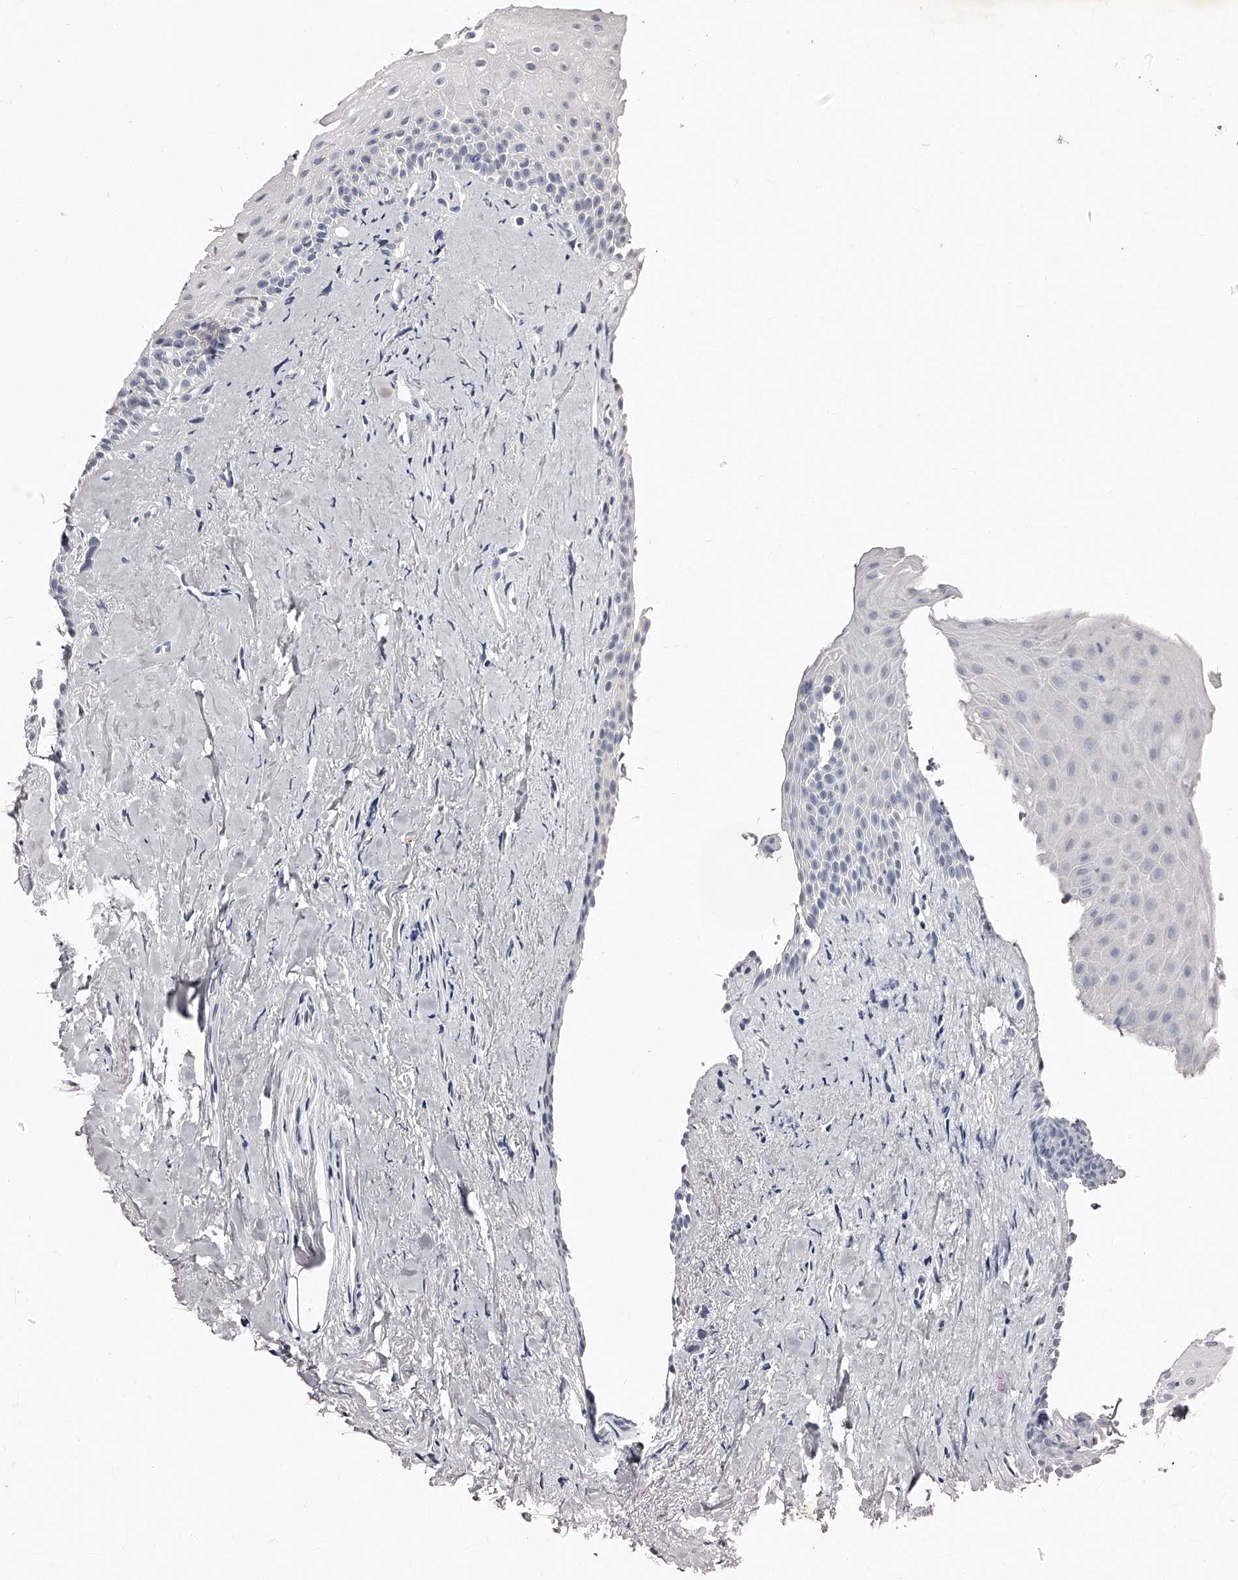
{"staining": {"intensity": "negative", "quantity": "none", "location": "none"}, "tissue": "oral mucosa", "cell_type": "Squamous epithelial cells", "image_type": "normal", "snomed": [{"axis": "morphology", "description": "Normal tissue, NOS"}, {"axis": "topography", "description": "Oral tissue"}], "caption": "Normal oral mucosa was stained to show a protein in brown. There is no significant staining in squamous epithelial cells.", "gene": "NT5DC1", "patient": {"sex": "female", "age": 63}}